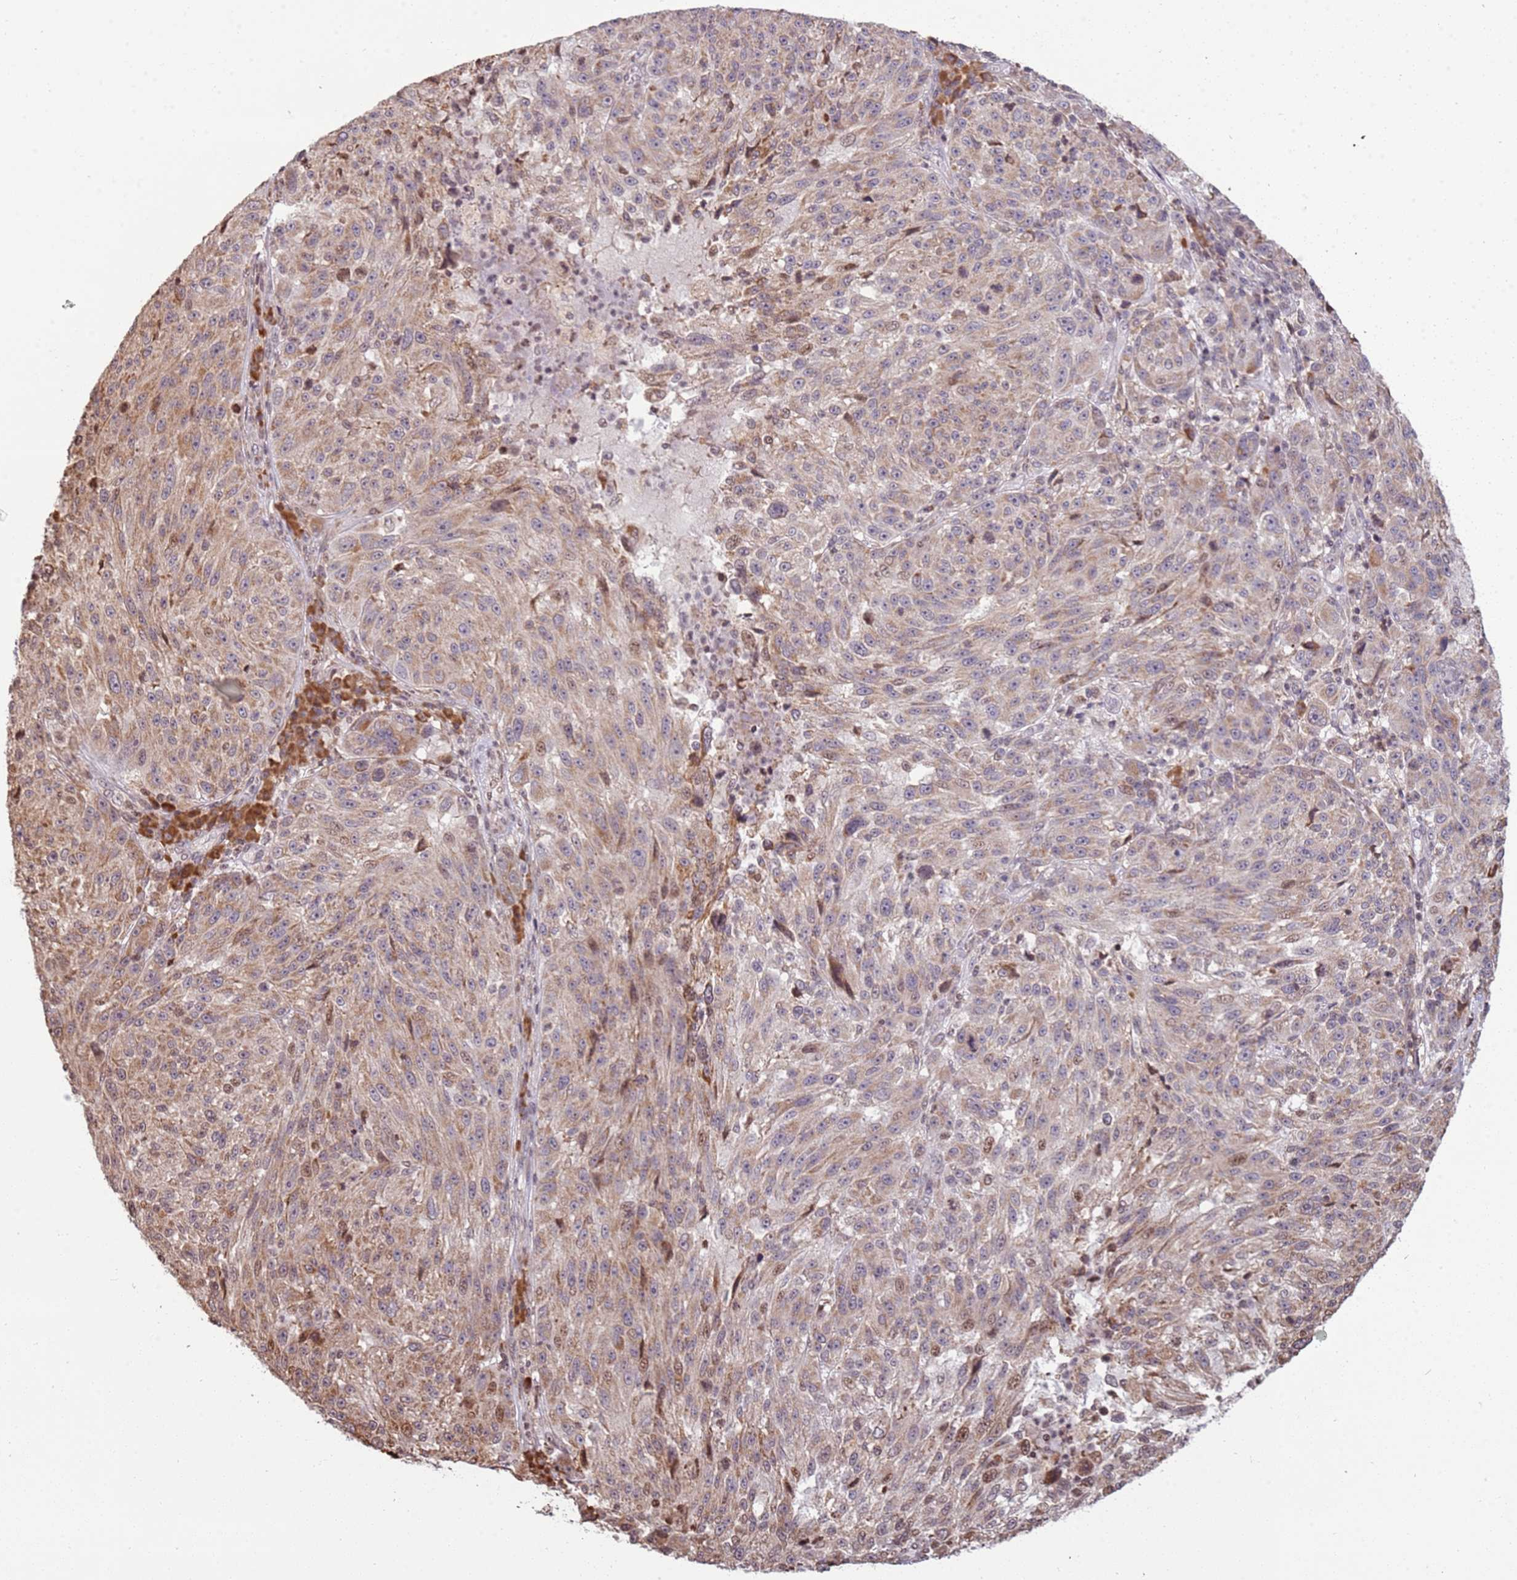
{"staining": {"intensity": "moderate", "quantity": ">75%", "location": "cytoplasmic/membranous"}, "tissue": "melanoma", "cell_type": "Tumor cells", "image_type": "cancer", "snomed": [{"axis": "morphology", "description": "Malignant melanoma, NOS"}, {"axis": "topography", "description": "Skin"}], "caption": "Human melanoma stained with a brown dye exhibits moderate cytoplasmic/membranous positive positivity in about >75% of tumor cells.", "gene": "SCAF1", "patient": {"sex": "male", "age": 53}}